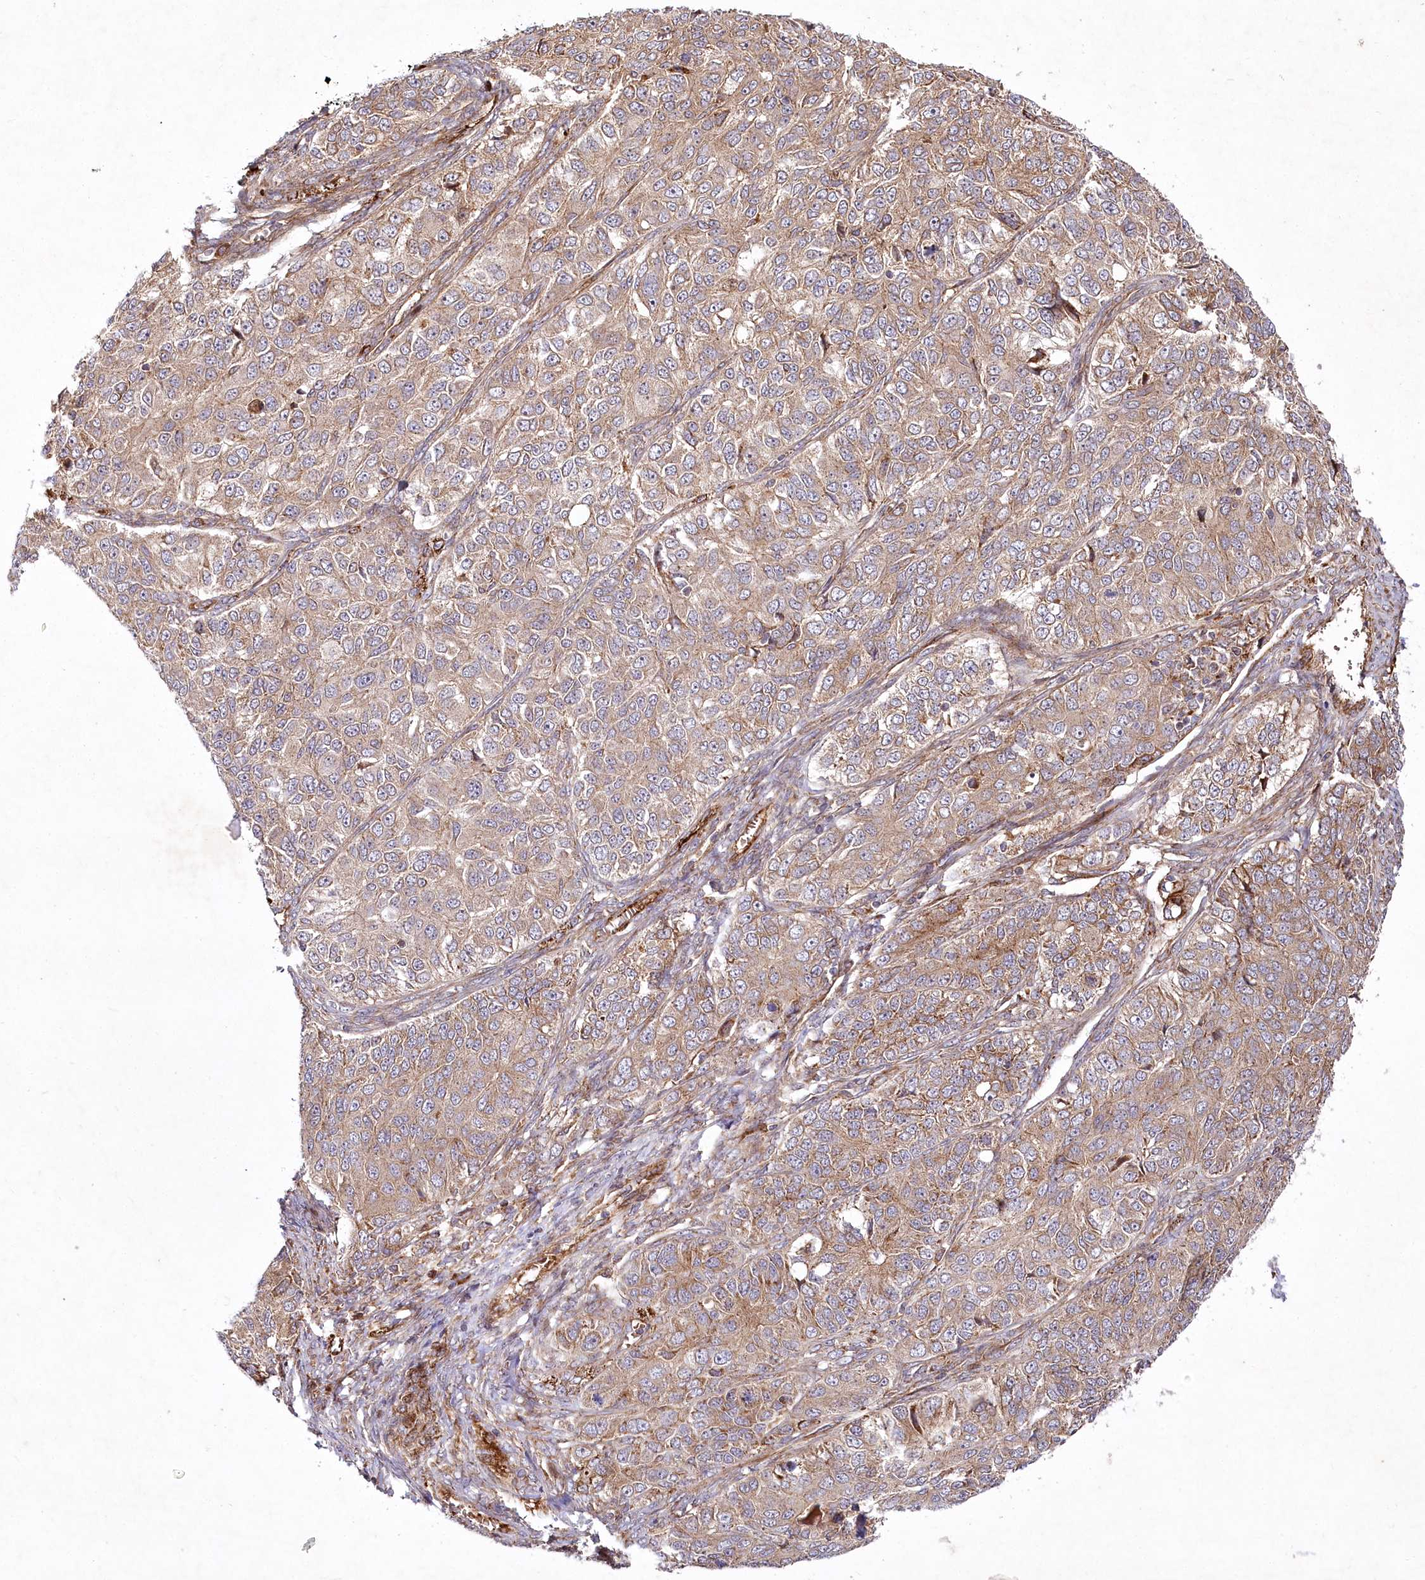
{"staining": {"intensity": "moderate", "quantity": ">75%", "location": "cytoplasmic/membranous"}, "tissue": "ovarian cancer", "cell_type": "Tumor cells", "image_type": "cancer", "snomed": [{"axis": "morphology", "description": "Carcinoma, endometroid"}, {"axis": "topography", "description": "Ovary"}], "caption": "Tumor cells display moderate cytoplasmic/membranous staining in approximately >75% of cells in ovarian endometroid carcinoma.", "gene": "PSTK", "patient": {"sex": "female", "age": 51}}